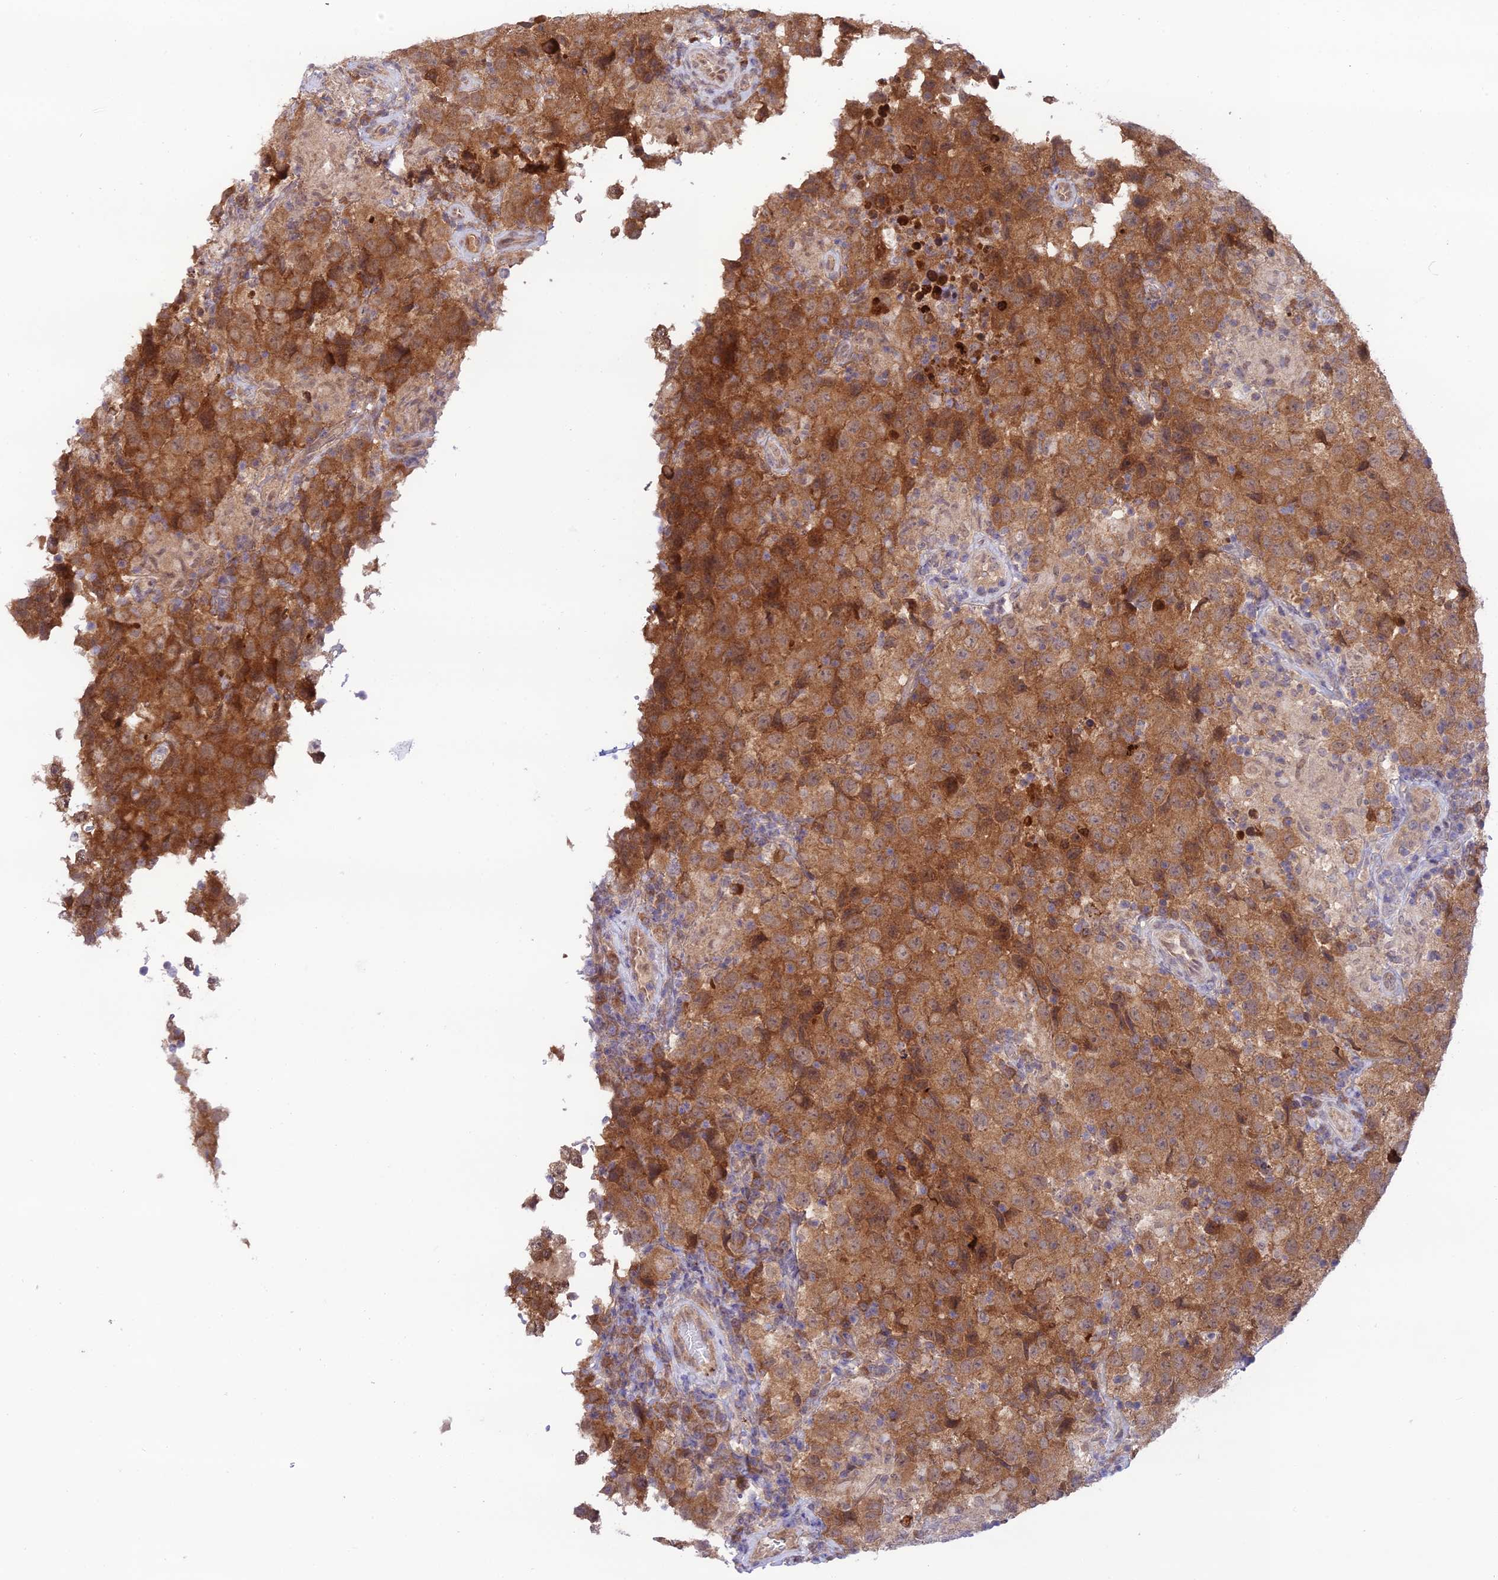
{"staining": {"intensity": "moderate", "quantity": ">75%", "location": "cytoplasmic/membranous"}, "tissue": "testis cancer", "cell_type": "Tumor cells", "image_type": "cancer", "snomed": [{"axis": "morphology", "description": "Seminoma, NOS"}, {"axis": "morphology", "description": "Carcinoma, Embryonal, NOS"}, {"axis": "topography", "description": "Testis"}], "caption": "A micrograph showing moderate cytoplasmic/membranous expression in about >75% of tumor cells in testis cancer (seminoma), as visualized by brown immunohistochemical staining.", "gene": "TRIM40", "patient": {"sex": "male", "age": 41}}